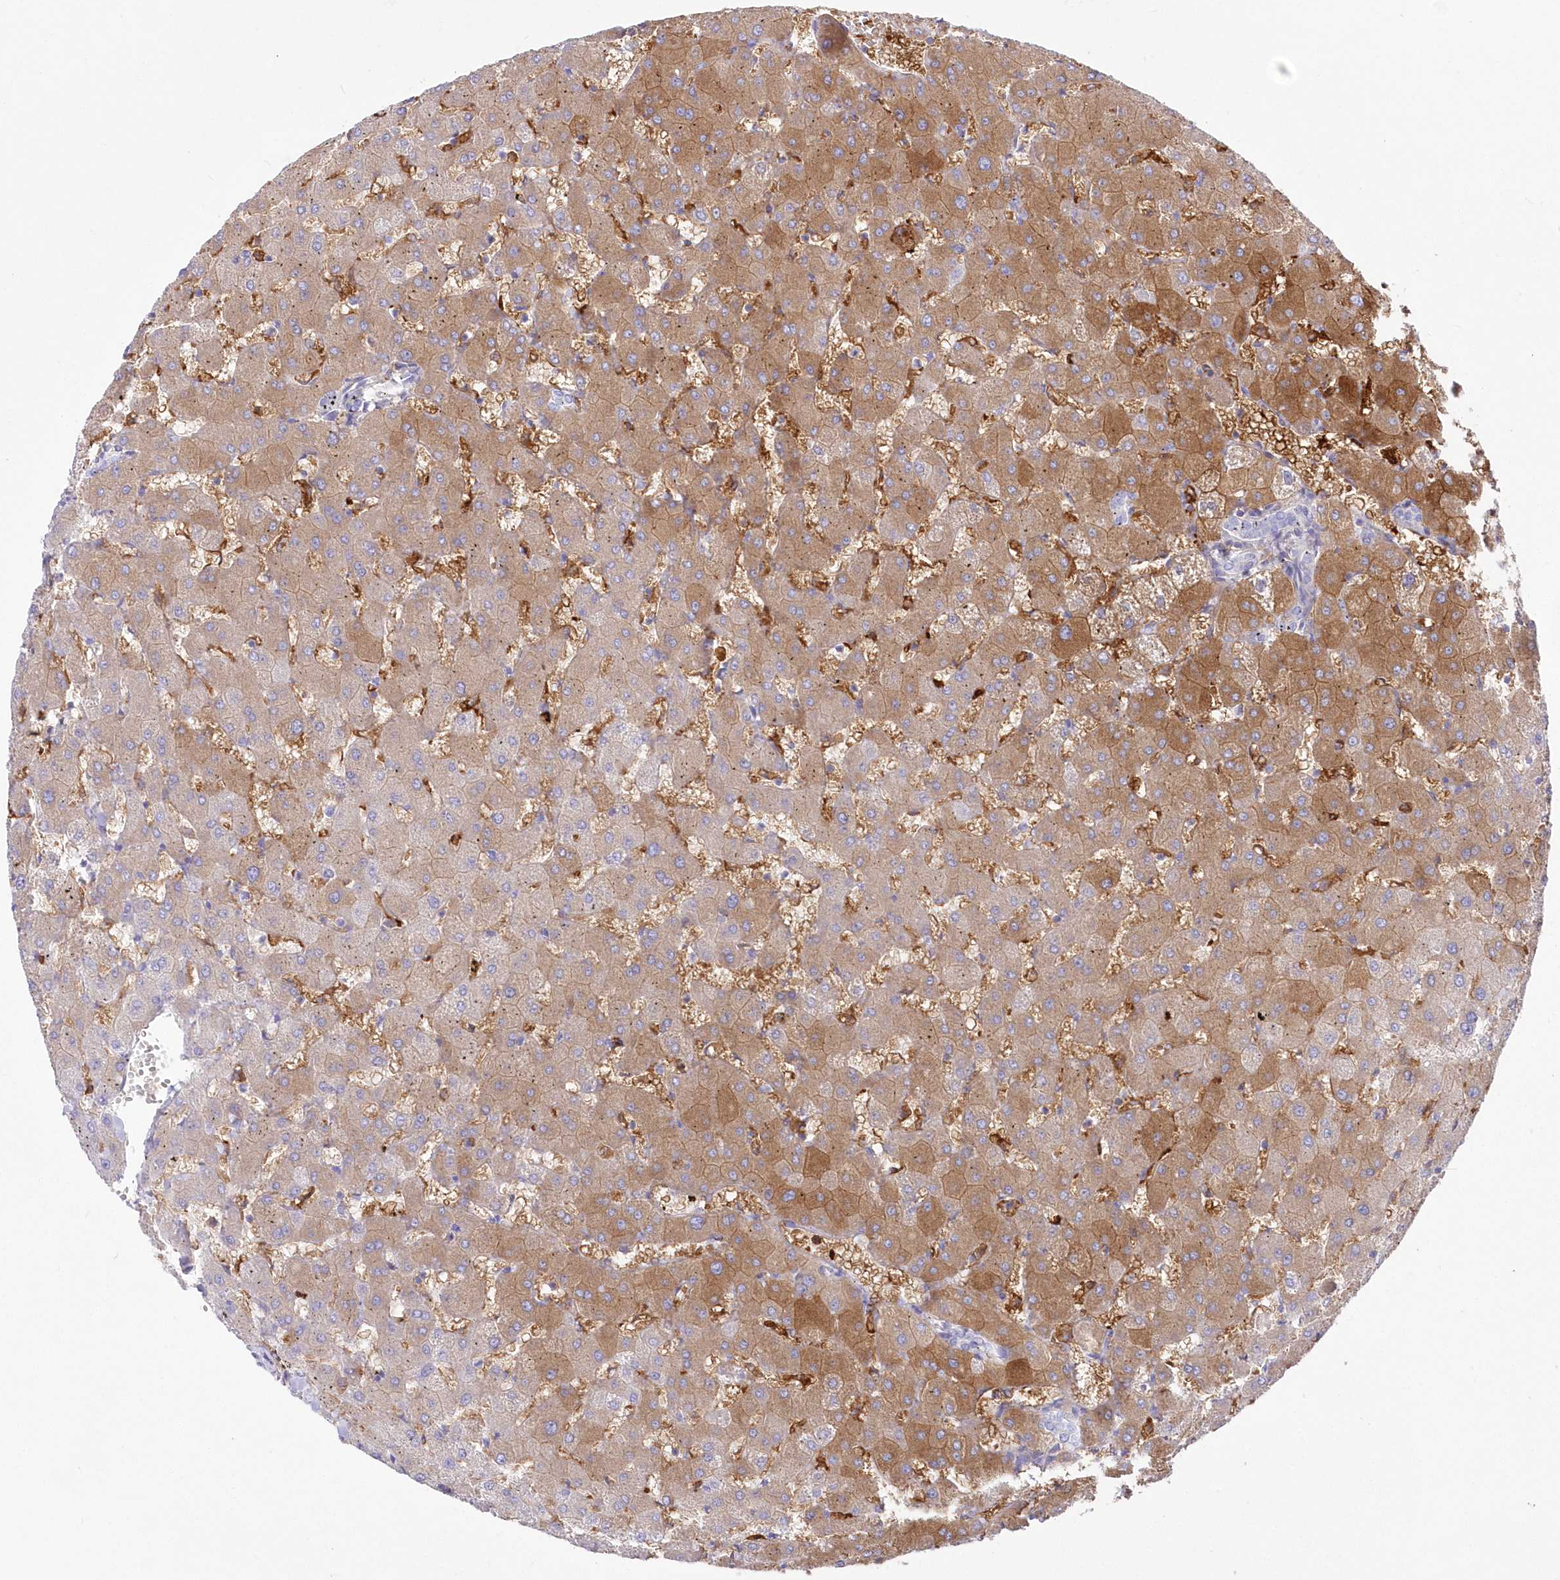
{"staining": {"intensity": "negative", "quantity": "none", "location": "none"}, "tissue": "liver", "cell_type": "Cholangiocytes", "image_type": "normal", "snomed": [{"axis": "morphology", "description": "Normal tissue, NOS"}, {"axis": "topography", "description": "Liver"}], "caption": "Cholangiocytes show no significant expression in unremarkable liver. Brightfield microscopy of immunohistochemistry stained with DAB (brown) and hematoxylin (blue), captured at high magnification.", "gene": "DNAJC19", "patient": {"sex": "female", "age": 63}}